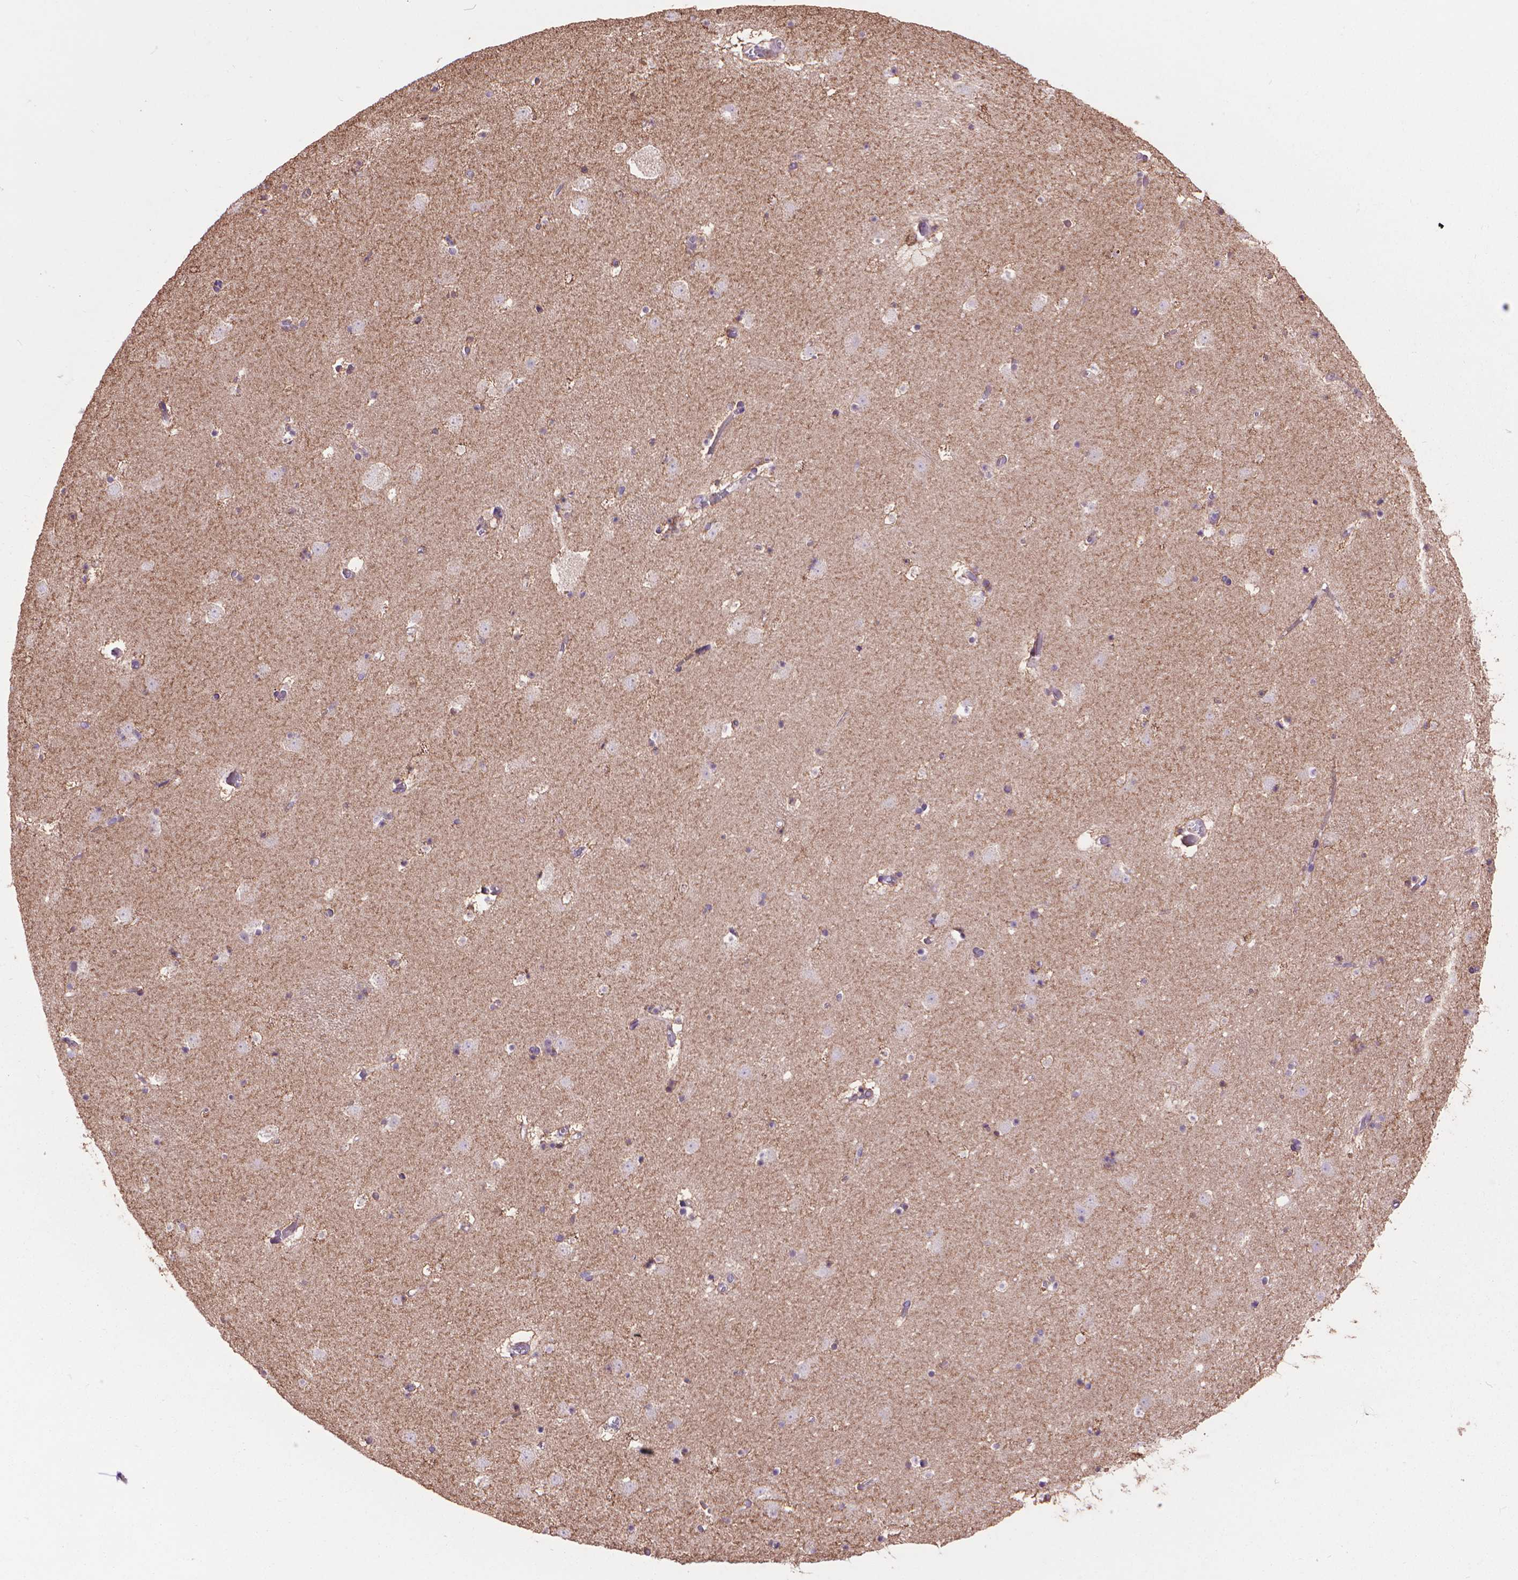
{"staining": {"intensity": "moderate", "quantity": "<25%", "location": "cytoplasmic/membranous"}, "tissue": "caudate", "cell_type": "Glial cells", "image_type": "normal", "snomed": [{"axis": "morphology", "description": "Normal tissue, NOS"}, {"axis": "topography", "description": "Lateral ventricle wall"}], "caption": "A brown stain labels moderate cytoplasmic/membranous expression of a protein in glial cells of normal human caudate.", "gene": "GLB1", "patient": {"sex": "female", "age": 42}}